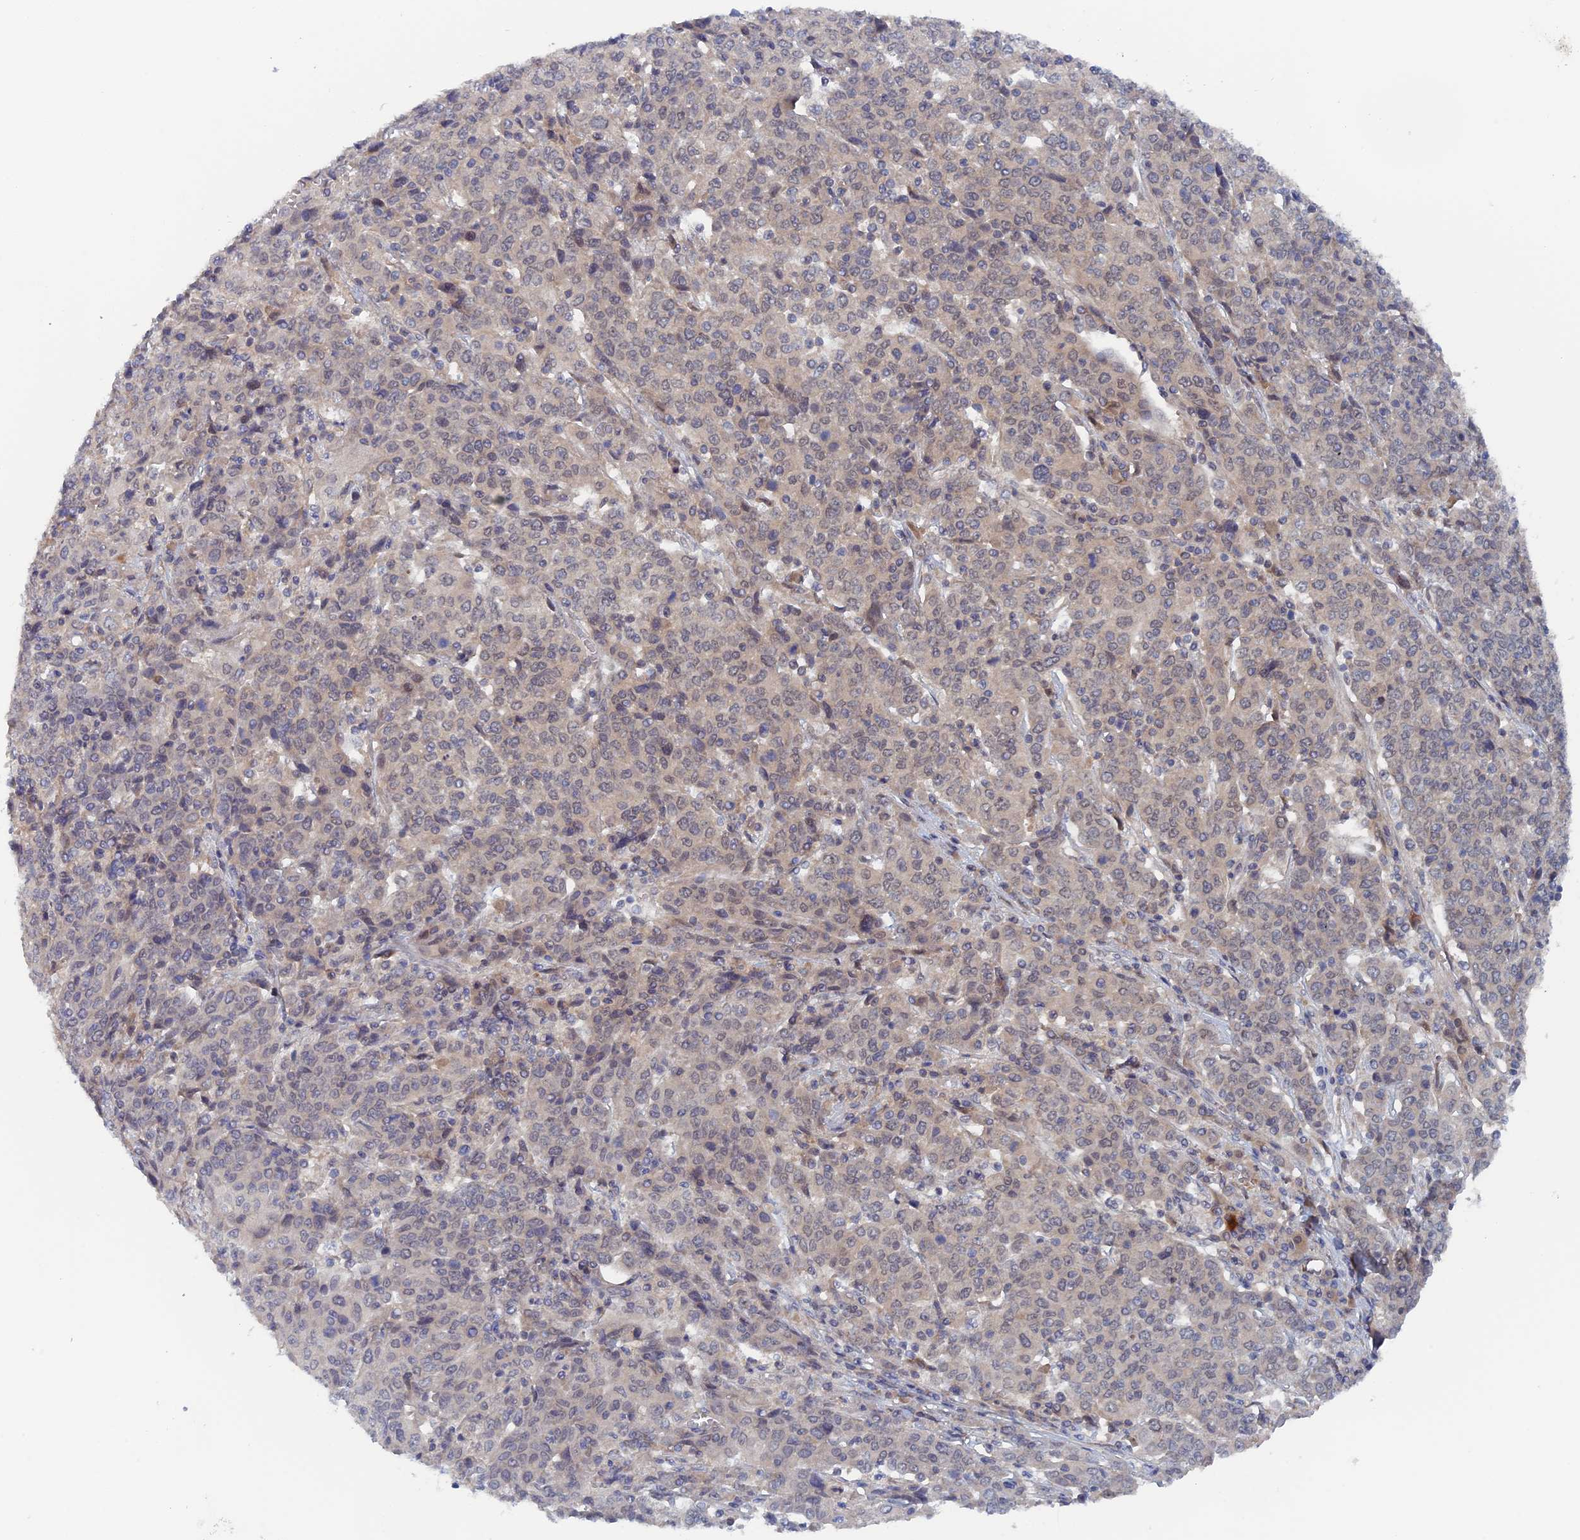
{"staining": {"intensity": "negative", "quantity": "none", "location": "none"}, "tissue": "cervical cancer", "cell_type": "Tumor cells", "image_type": "cancer", "snomed": [{"axis": "morphology", "description": "Squamous cell carcinoma, NOS"}, {"axis": "topography", "description": "Cervix"}], "caption": "This is an immunohistochemistry (IHC) image of human cervical squamous cell carcinoma. There is no positivity in tumor cells.", "gene": "ELOVL6", "patient": {"sex": "female", "age": 67}}